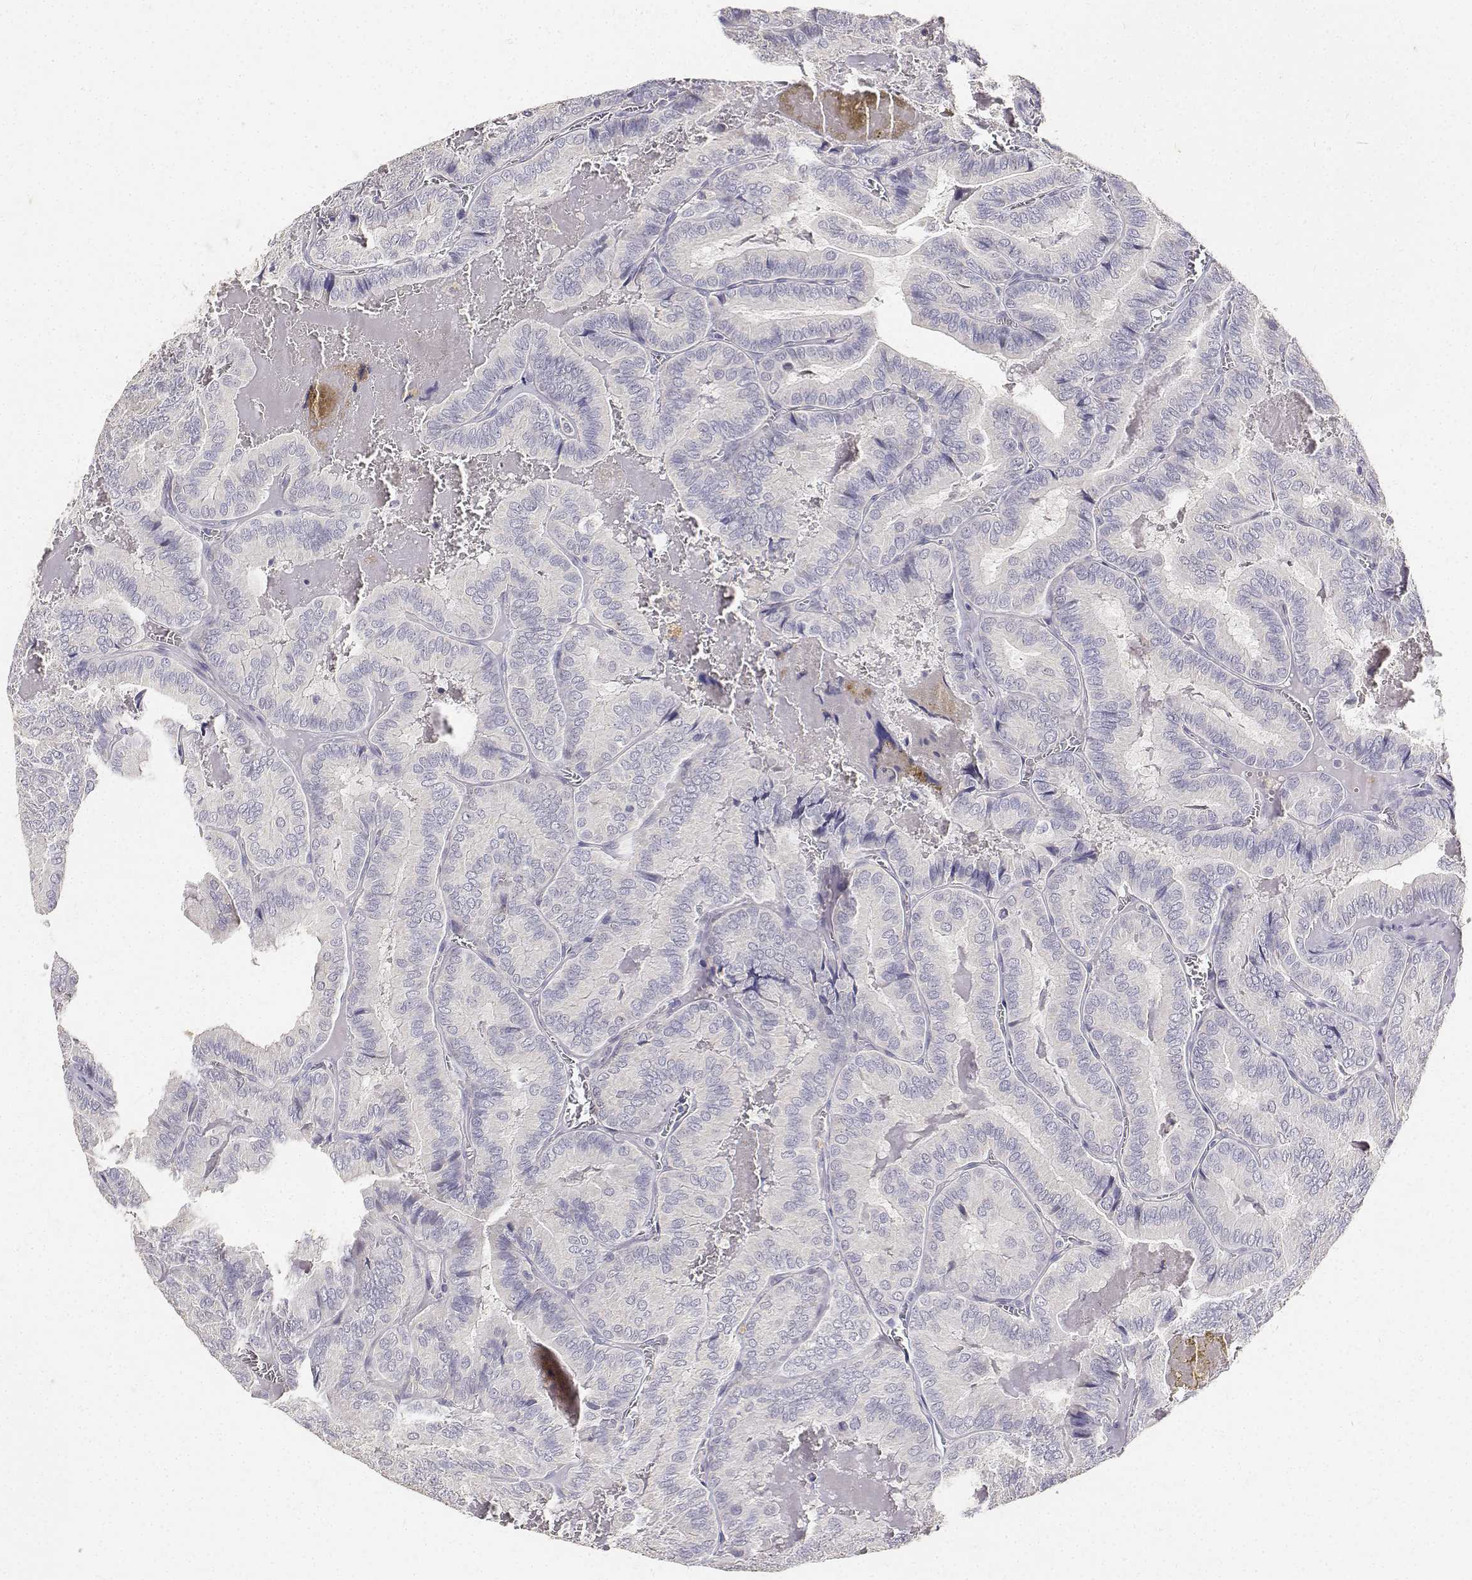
{"staining": {"intensity": "negative", "quantity": "none", "location": "none"}, "tissue": "thyroid cancer", "cell_type": "Tumor cells", "image_type": "cancer", "snomed": [{"axis": "morphology", "description": "Papillary adenocarcinoma, NOS"}, {"axis": "topography", "description": "Thyroid gland"}], "caption": "High power microscopy image of an immunohistochemistry photomicrograph of papillary adenocarcinoma (thyroid), revealing no significant staining in tumor cells.", "gene": "PAEP", "patient": {"sex": "female", "age": 75}}